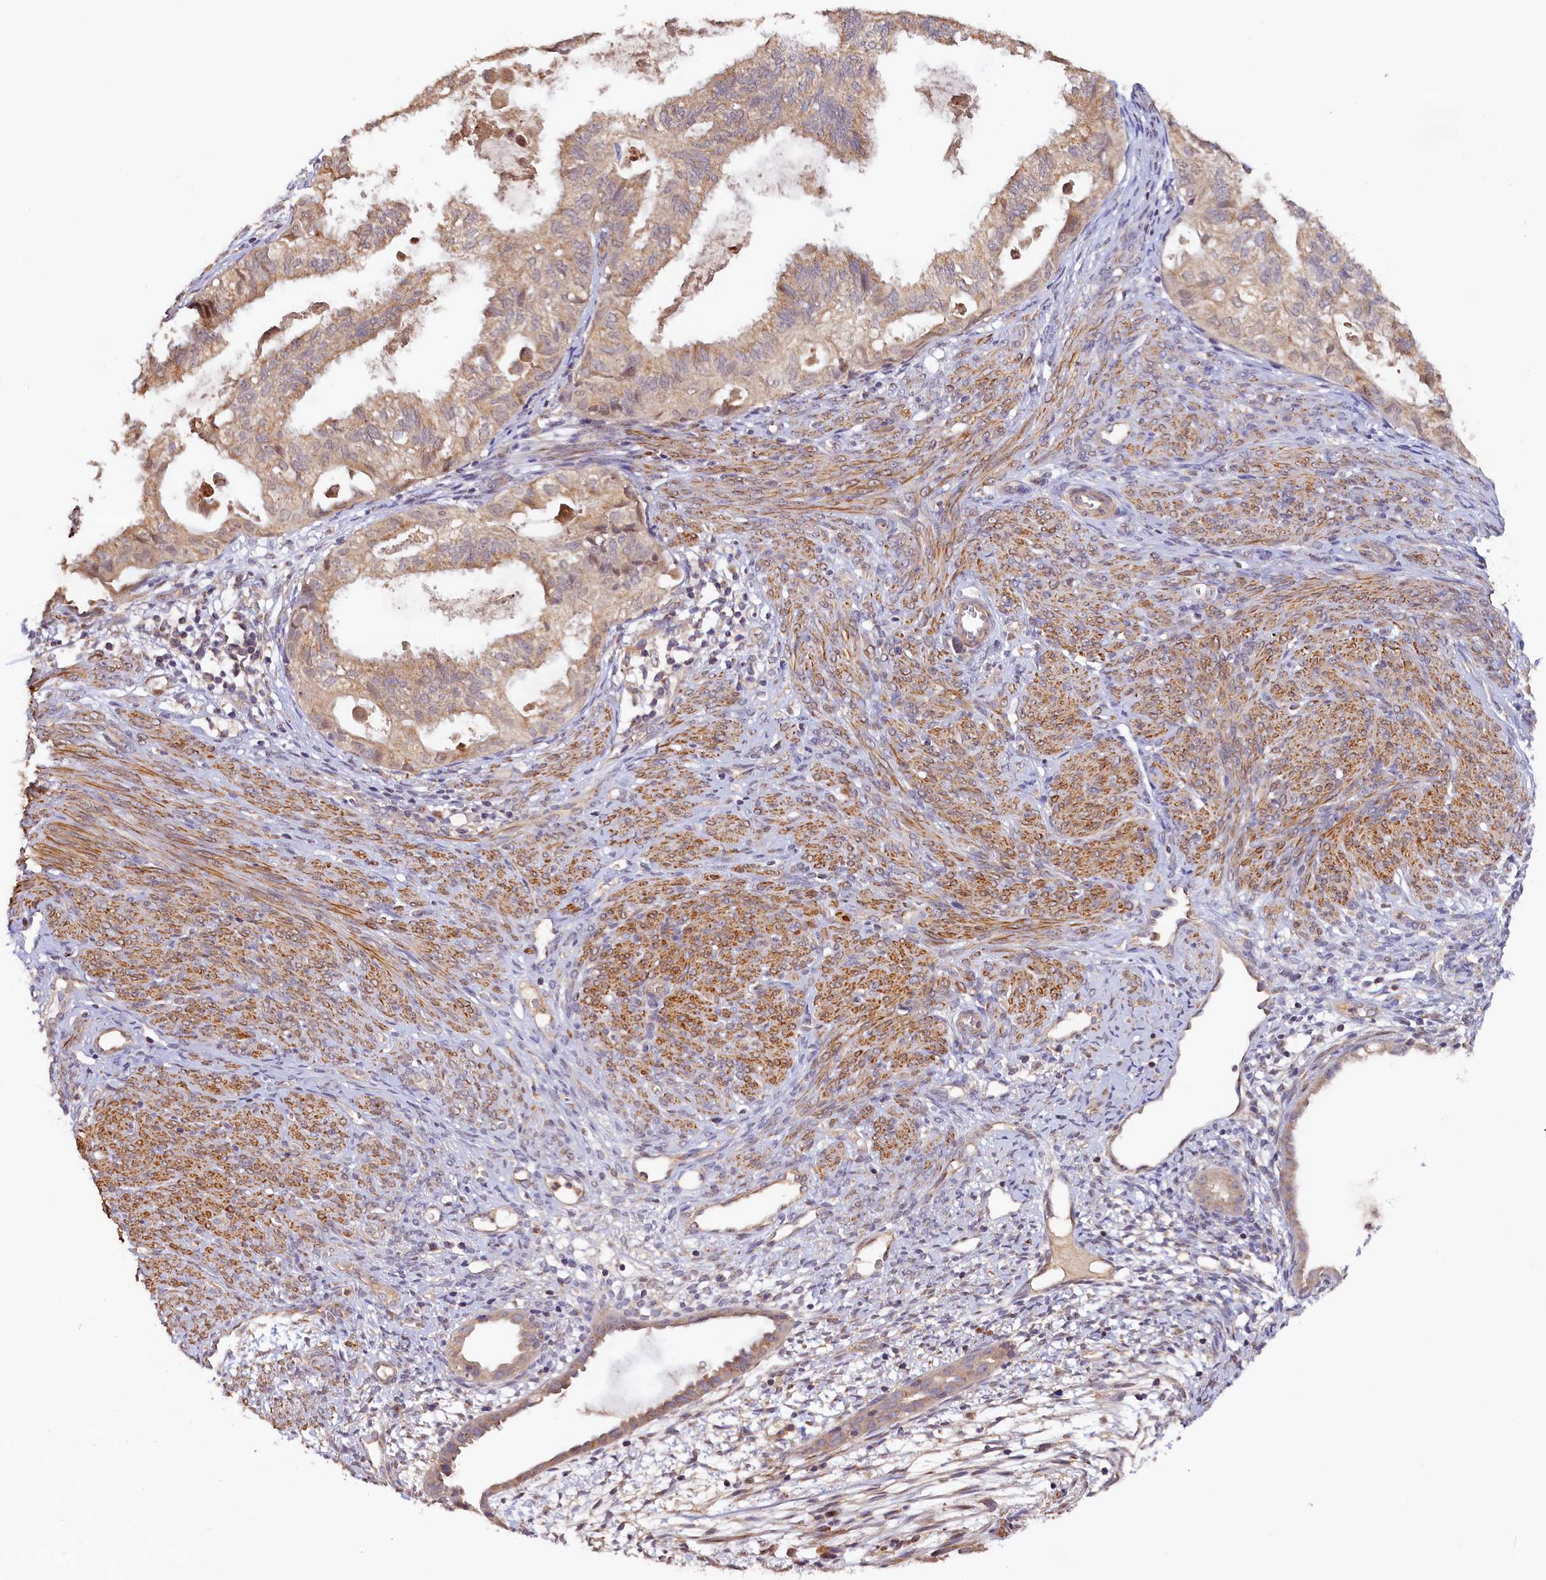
{"staining": {"intensity": "moderate", "quantity": ">75%", "location": "cytoplasmic/membranous"}, "tissue": "cervical cancer", "cell_type": "Tumor cells", "image_type": "cancer", "snomed": [{"axis": "morphology", "description": "Normal tissue, NOS"}, {"axis": "morphology", "description": "Adenocarcinoma, NOS"}, {"axis": "topography", "description": "Cervix"}, {"axis": "topography", "description": "Endometrium"}], "caption": "This micrograph shows immunohistochemistry staining of human cervical cancer, with medium moderate cytoplasmic/membranous staining in about >75% of tumor cells.", "gene": "TANGO6", "patient": {"sex": "female", "age": 86}}